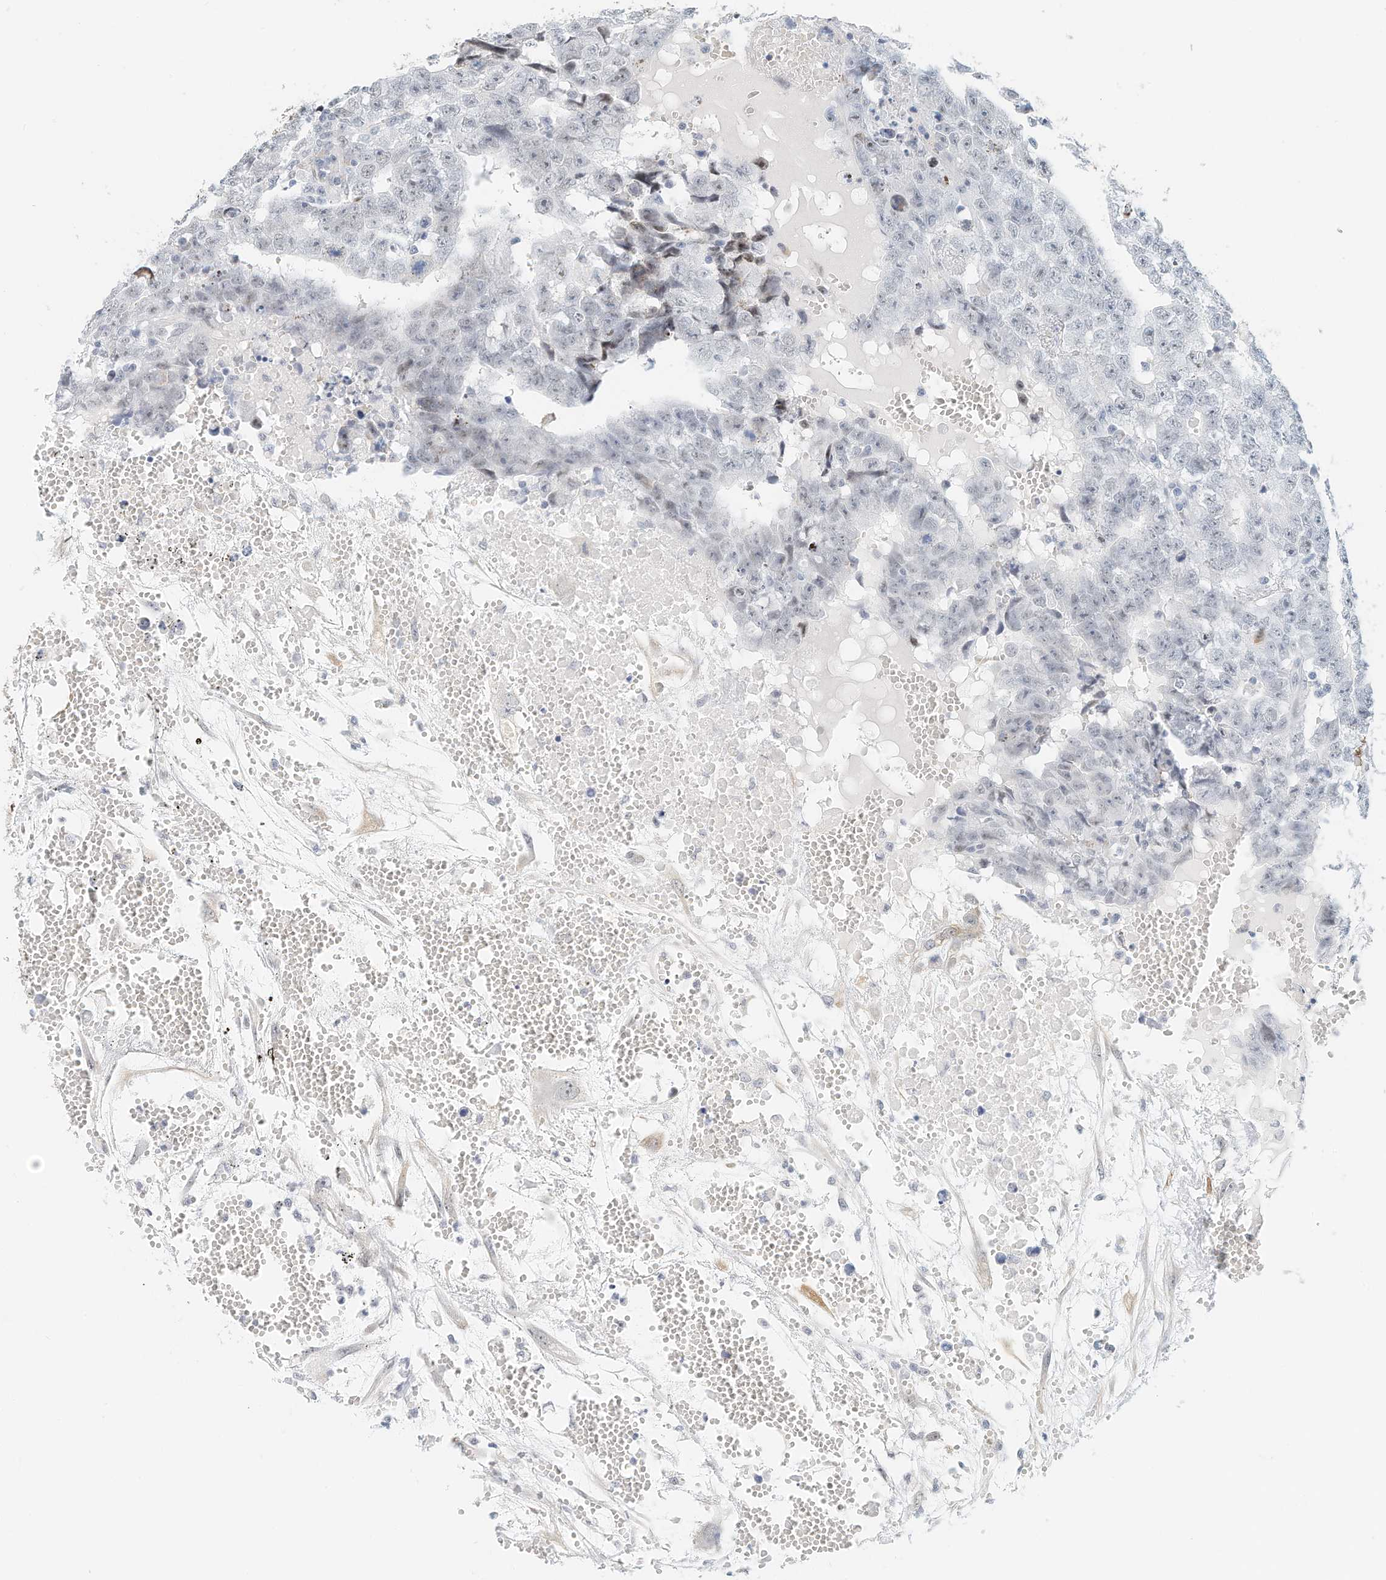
{"staining": {"intensity": "negative", "quantity": "none", "location": "none"}, "tissue": "testis cancer", "cell_type": "Tumor cells", "image_type": "cancer", "snomed": [{"axis": "morphology", "description": "Carcinoma, Embryonal, NOS"}, {"axis": "topography", "description": "Testis"}], "caption": "The micrograph demonstrates no significant expression in tumor cells of testis cancer (embryonal carcinoma). (DAB (3,3'-diaminobenzidine) immunohistochemistry visualized using brightfield microscopy, high magnification).", "gene": "ARHGAP28", "patient": {"sex": "male", "age": 25}}